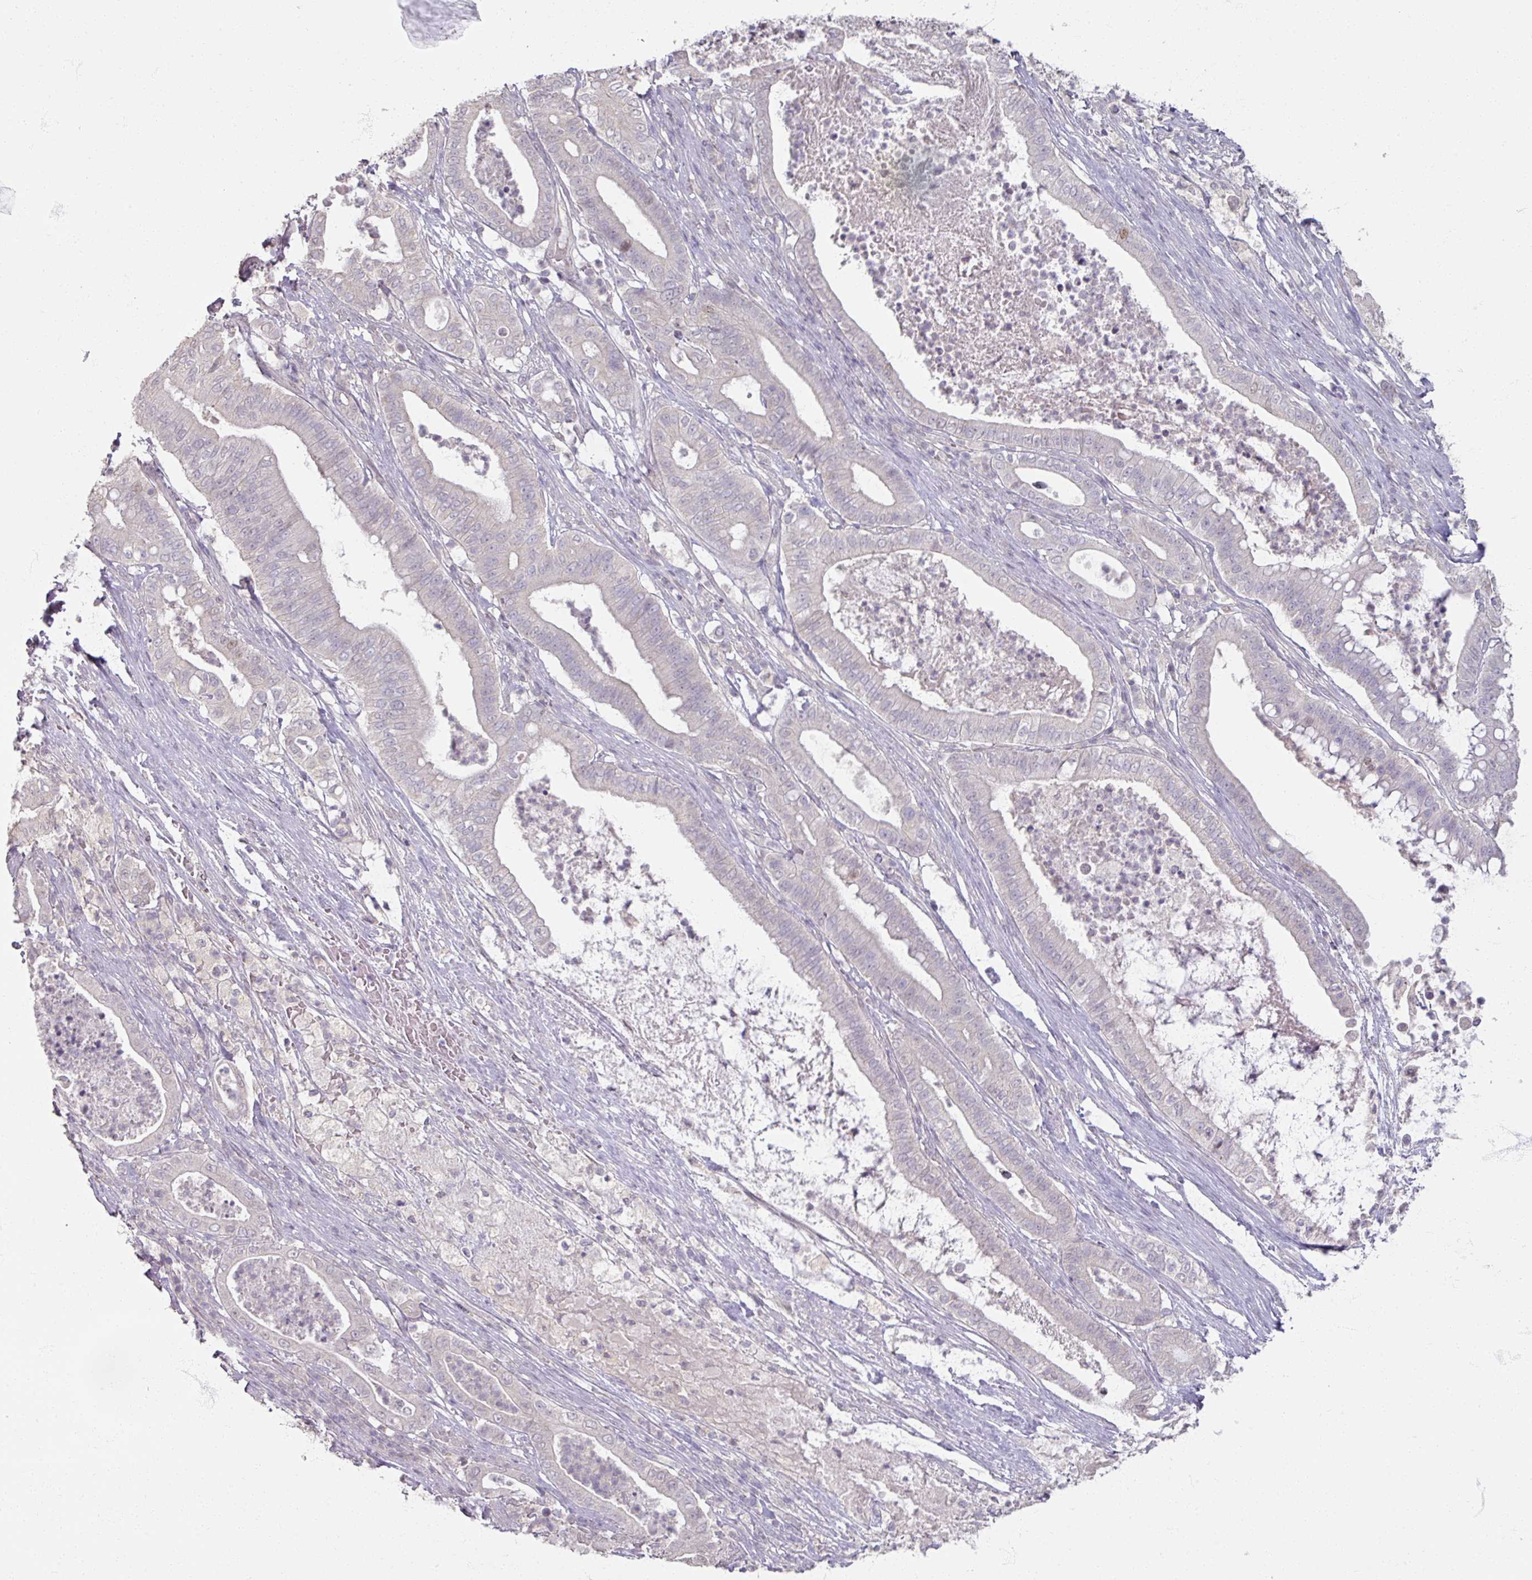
{"staining": {"intensity": "negative", "quantity": "none", "location": "none"}, "tissue": "pancreatic cancer", "cell_type": "Tumor cells", "image_type": "cancer", "snomed": [{"axis": "morphology", "description": "Adenocarcinoma, NOS"}, {"axis": "topography", "description": "Pancreas"}], "caption": "This is an immunohistochemistry (IHC) histopathology image of pancreatic cancer. There is no staining in tumor cells.", "gene": "SOX11", "patient": {"sex": "male", "age": 71}}